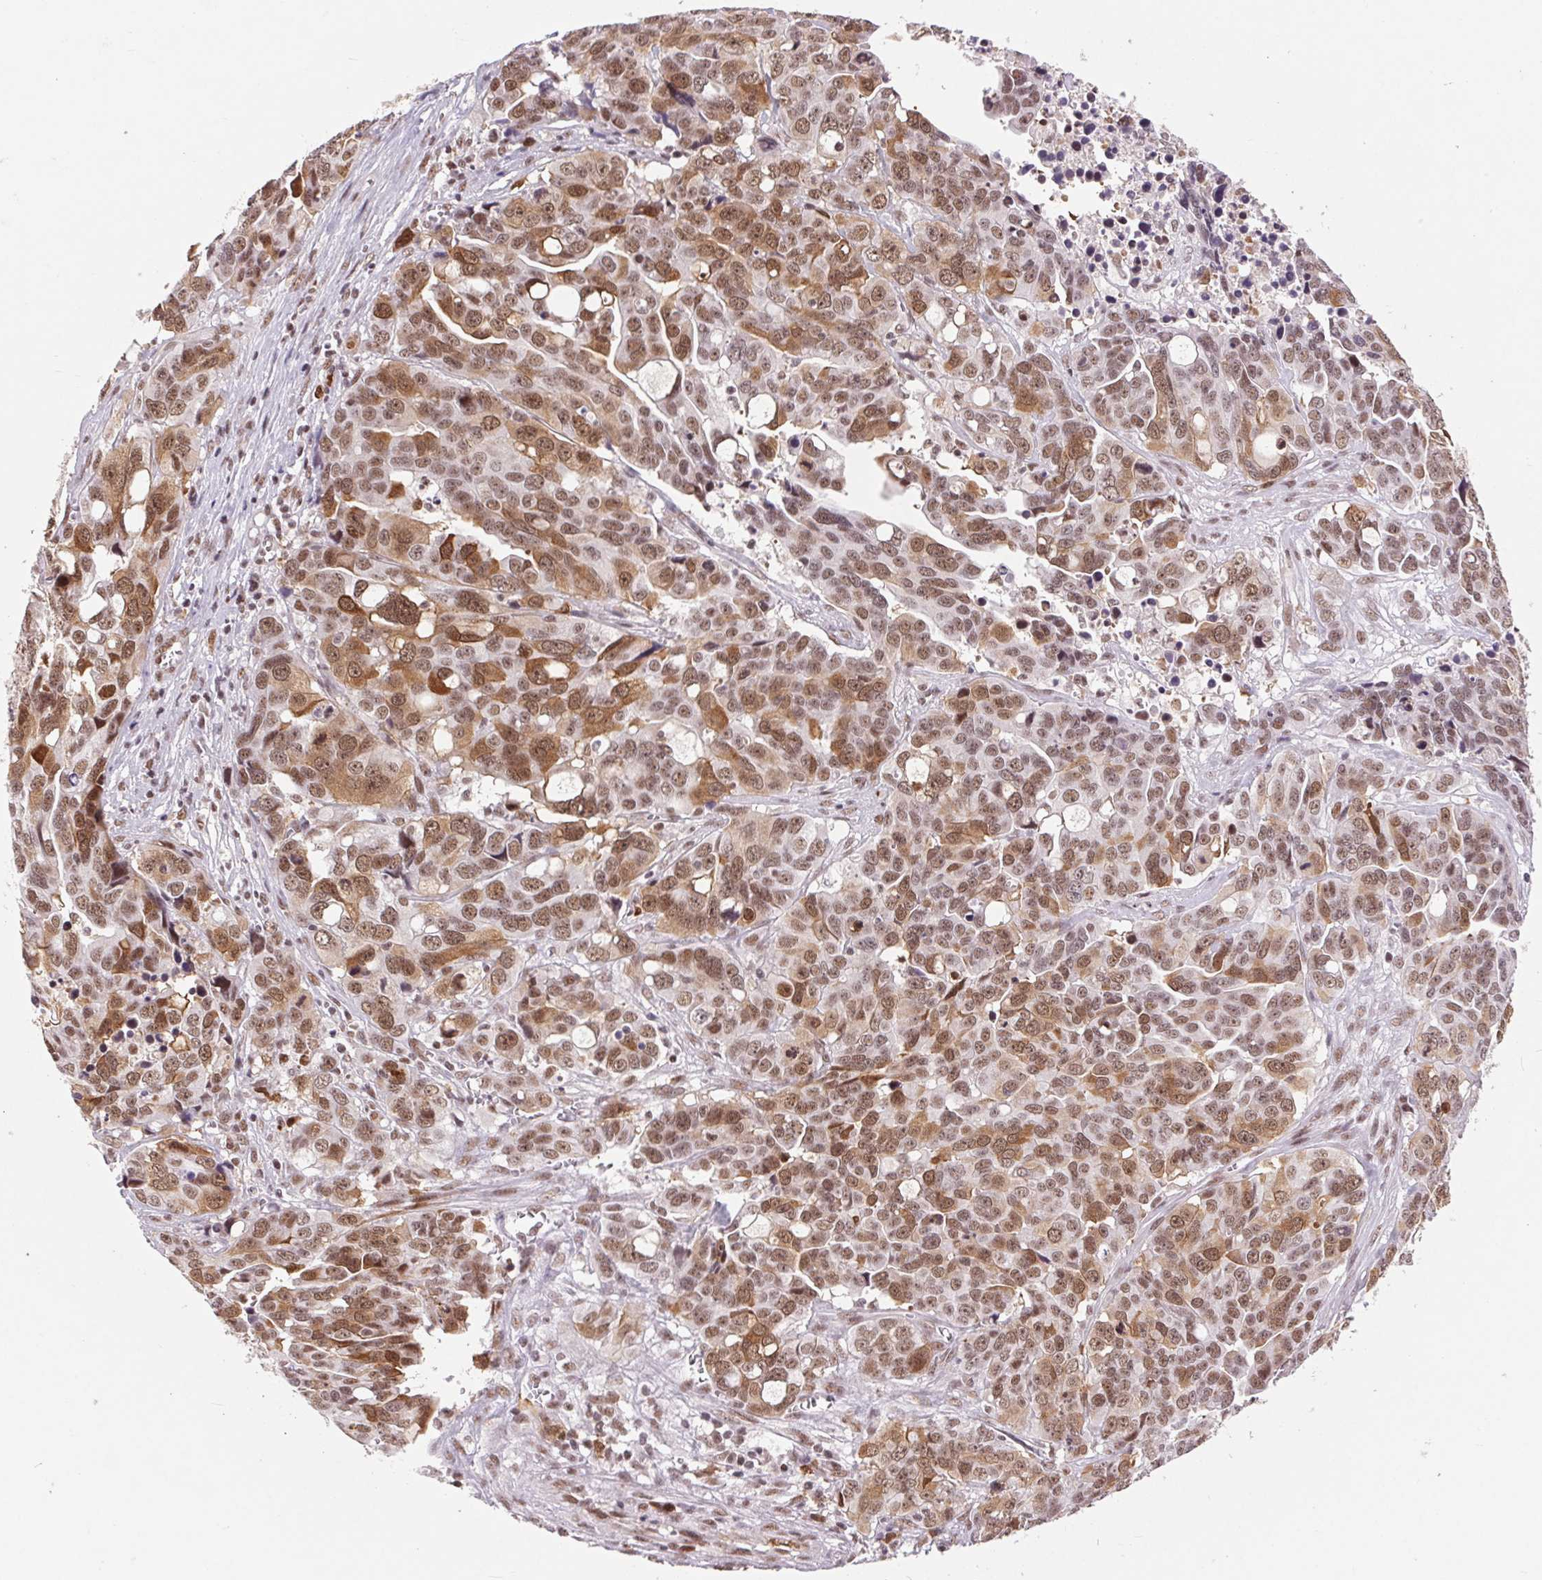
{"staining": {"intensity": "moderate", "quantity": ">75%", "location": "cytoplasmic/membranous,nuclear"}, "tissue": "ovarian cancer", "cell_type": "Tumor cells", "image_type": "cancer", "snomed": [{"axis": "morphology", "description": "Carcinoma, endometroid"}, {"axis": "topography", "description": "Ovary"}], "caption": "Moderate cytoplasmic/membranous and nuclear positivity for a protein is appreciated in about >75% of tumor cells of ovarian cancer using immunohistochemistry (IHC).", "gene": "CD2BP2", "patient": {"sex": "female", "age": 78}}